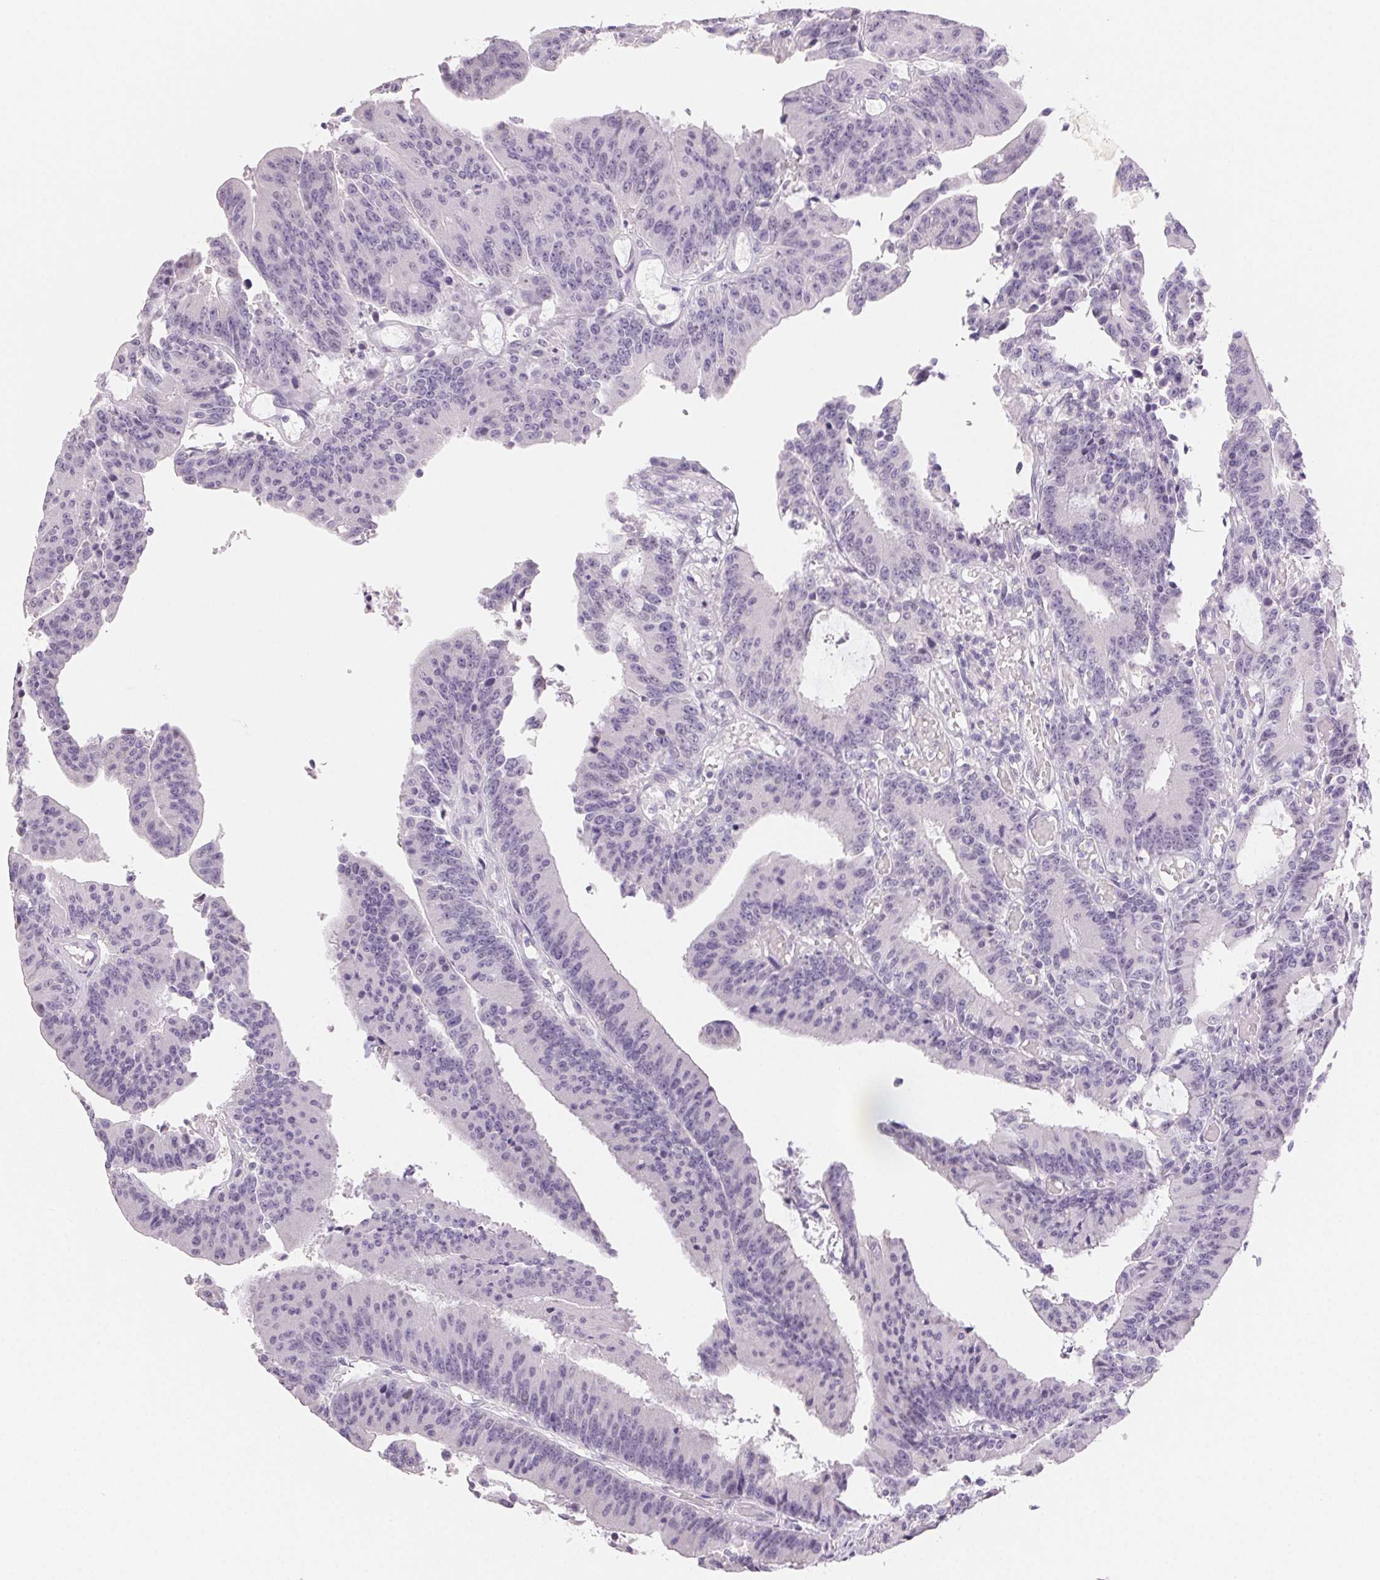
{"staining": {"intensity": "negative", "quantity": "none", "location": "none"}, "tissue": "colorectal cancer", "cell_type": "Tumor cells", "image_type": "cancer", "snomed": [{"axis": "morphology", "description": "Adenocarcinoma, NOS"}, {"axis": "topography", "description": "Colon"}], "caption": "Immunohistochemical staining of colorectal cancer (adenocarcinoma) reveals no significant positivity in tumor cells.", "gene": "BPIFB2", "patient": {"sex": "female", "age": 78}}